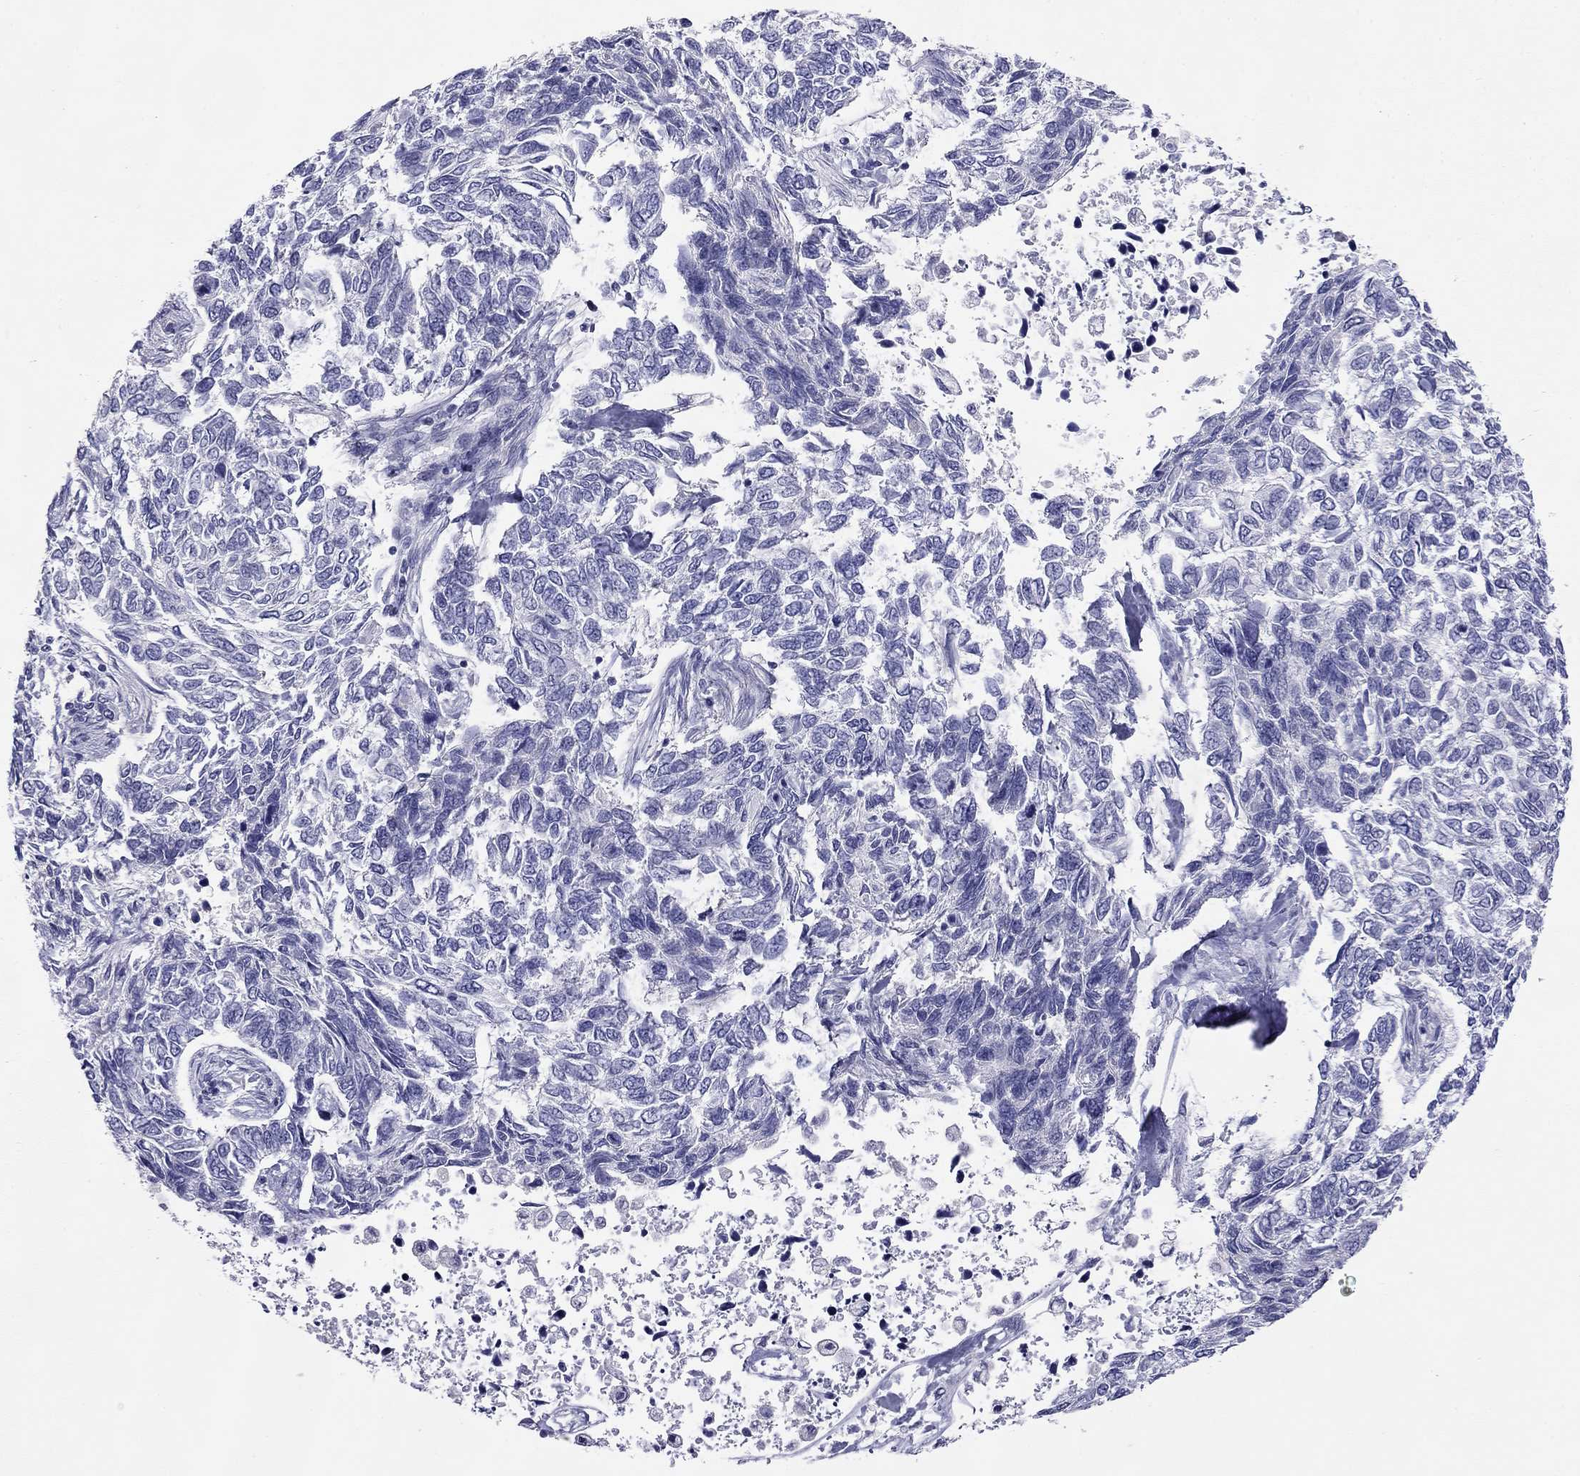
{"staining": {"intensity": "negative", "quantity": "none", "location": "none"}, "tissue": "skin cancer", "cell_type": "Tumor cells", "image_type": "cancer", "snomed": [{"axis": "morphology", "description": "Basal cell carcinoma"}, {"axis": "topography", "description": "Skin"}], "caption": "Photomicrograph shows no protein expression in tumor cells of skin cancer tissue.", "gene": "RTL1", "patient": {"sex": "female", "age": 65}}